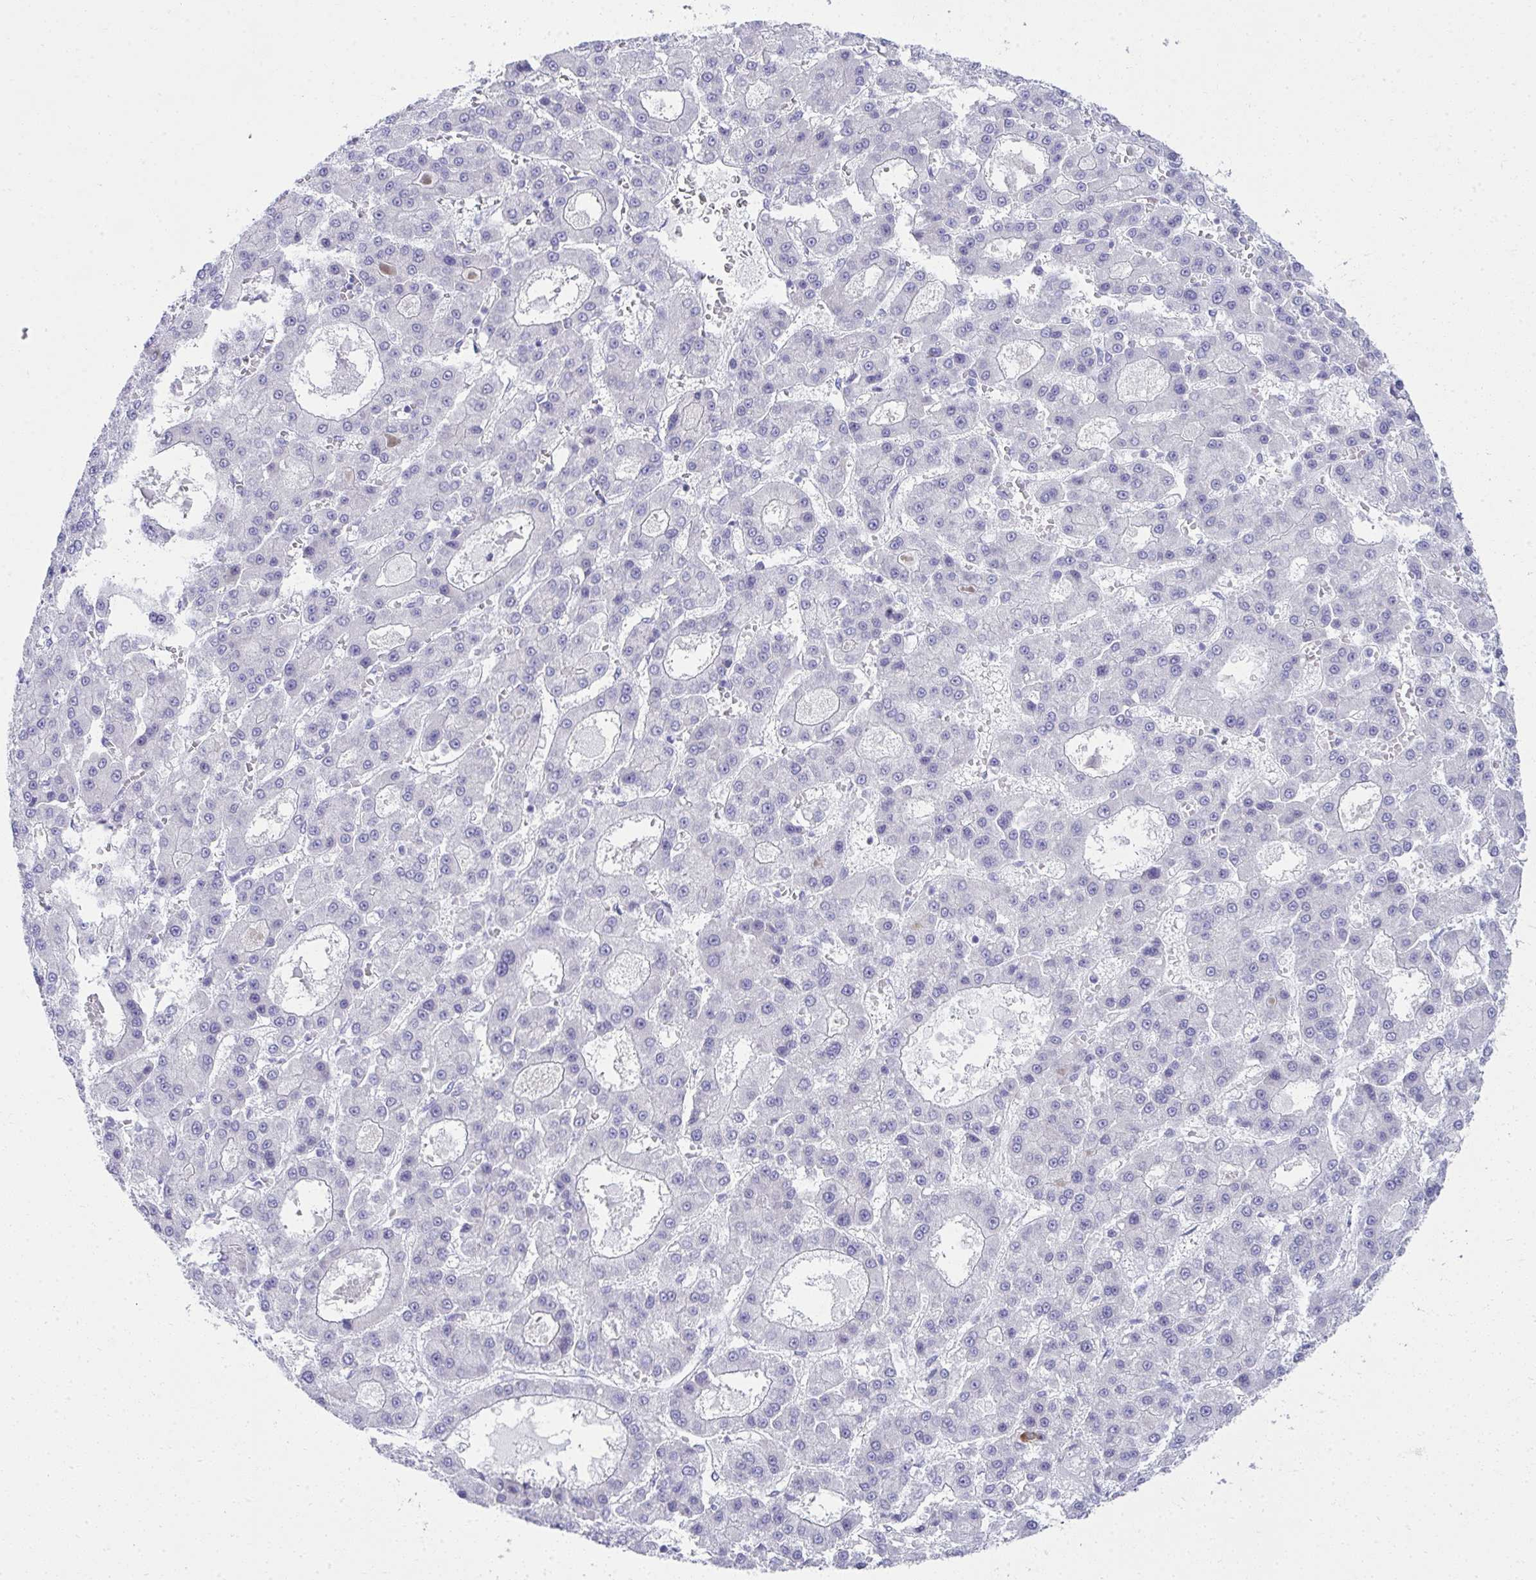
{"staining": {"intensity": "negative", "quantity": "none", "location": "none"}, "tissue": "liver cancer", "cell_type": "Tumor cells", "image_type": "cancer", "snomed": [{"axis": "morphology", "description": "Carcinoma, Hepatocellular, NOS"}, {"axis": "topography", "description": "Liver"}], "caption": "A high-resolution histopathology image shows immunohistochemistry staining of liver cancer, which displays no significant positivity in tumor cells.", "gene": "PUS7L", "patient": {"sex": "male", "age": 70}}